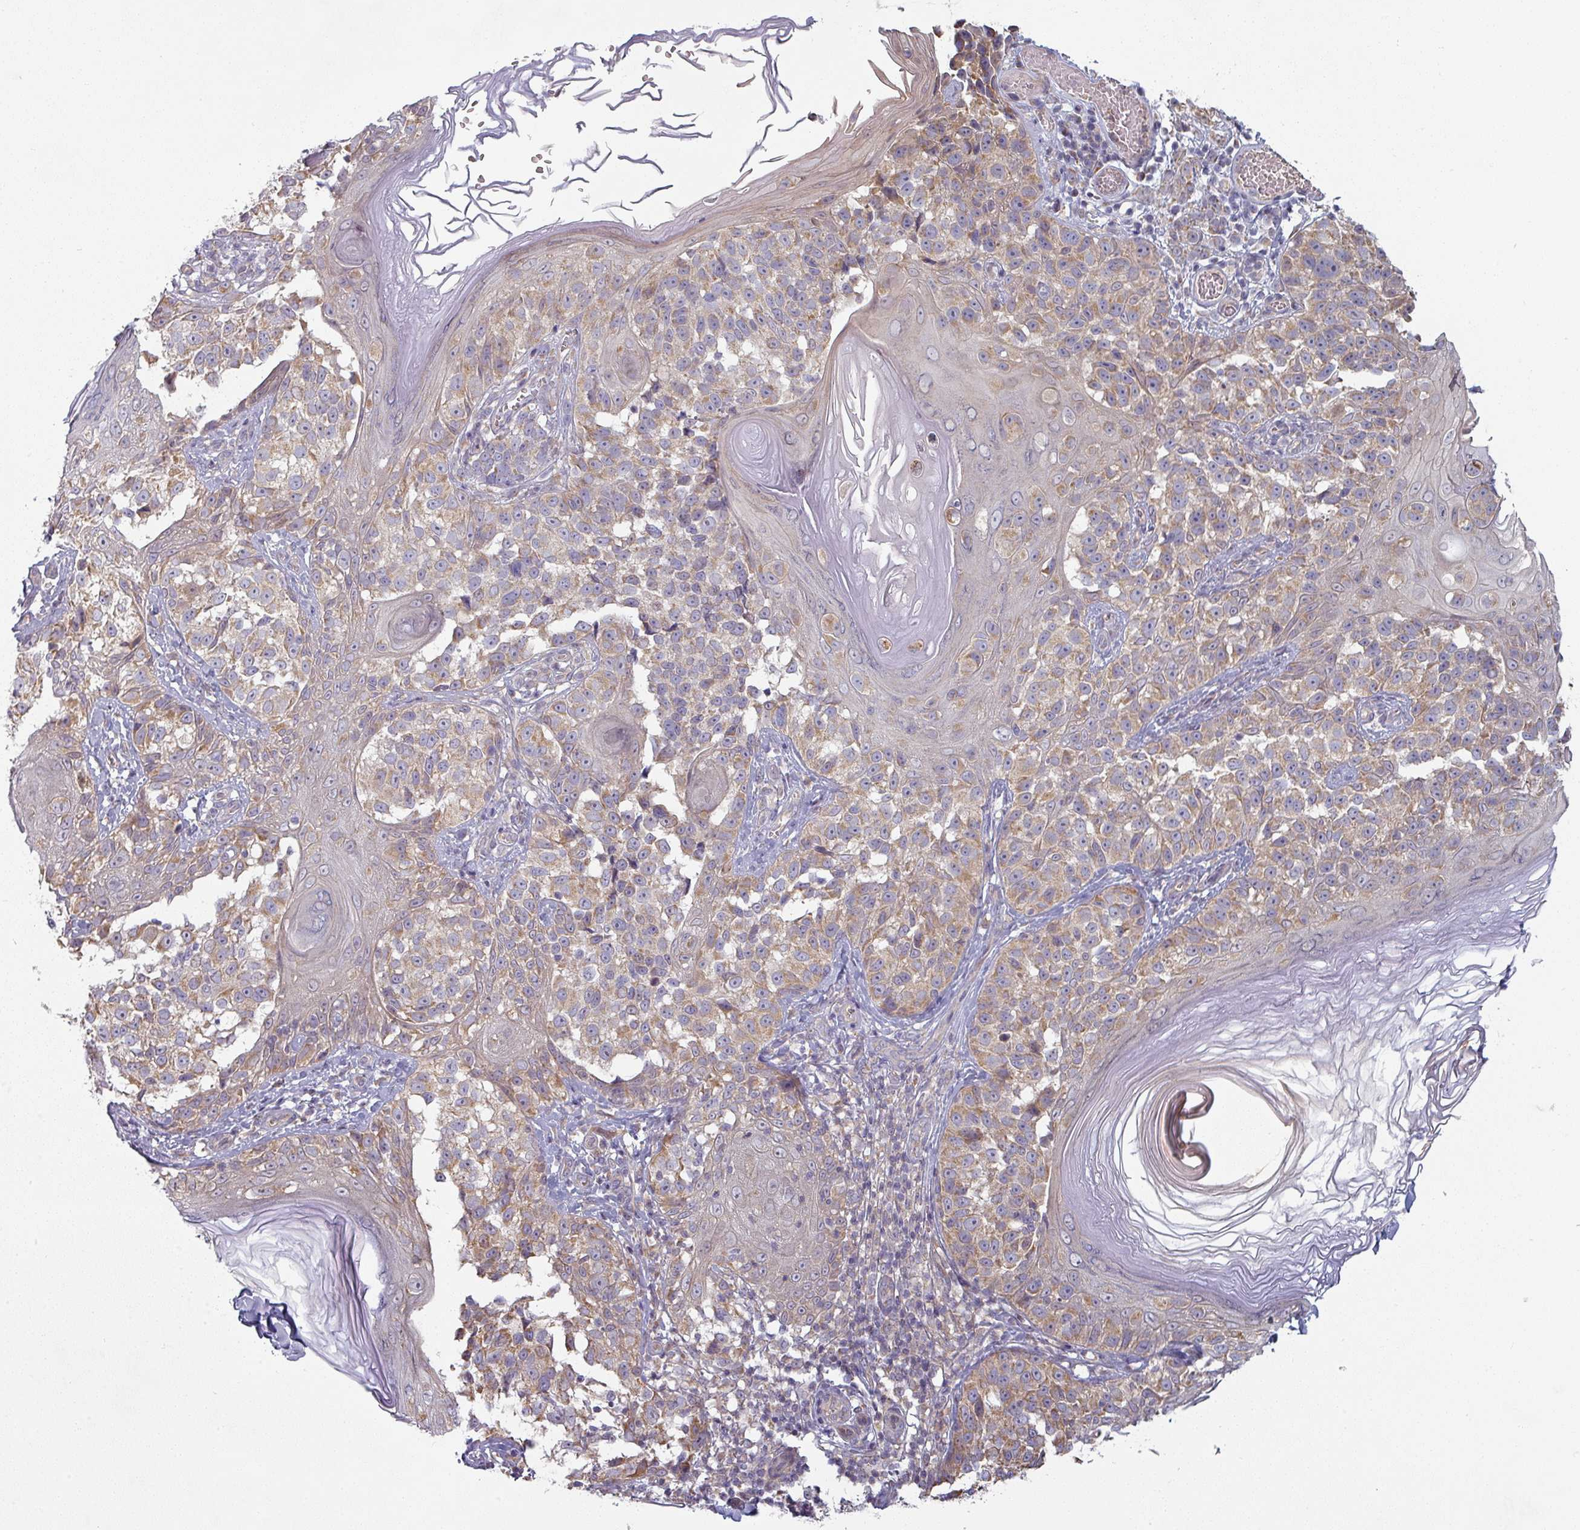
{"staining": {"intensity": "weak", "quantity": "25%-75%", "location": "cytoplasmic/membranous"}, "tissue": "melanoma", "cell_type": "Tumor cells", "image_type": "cancer", "snomed": [{"axis": "morphology", "description": "Malignant melanoma, NOS"}, {"axis": "topography", "description": "Skin"}], "caption": "Tumor cells reveal low levels of weak cytoplasmic/membranous expression in about 25%-75% of cells in malignant melanoma.", "gene": "PLEKHJ1", "patient": {"sex": "male", "age": 73}}